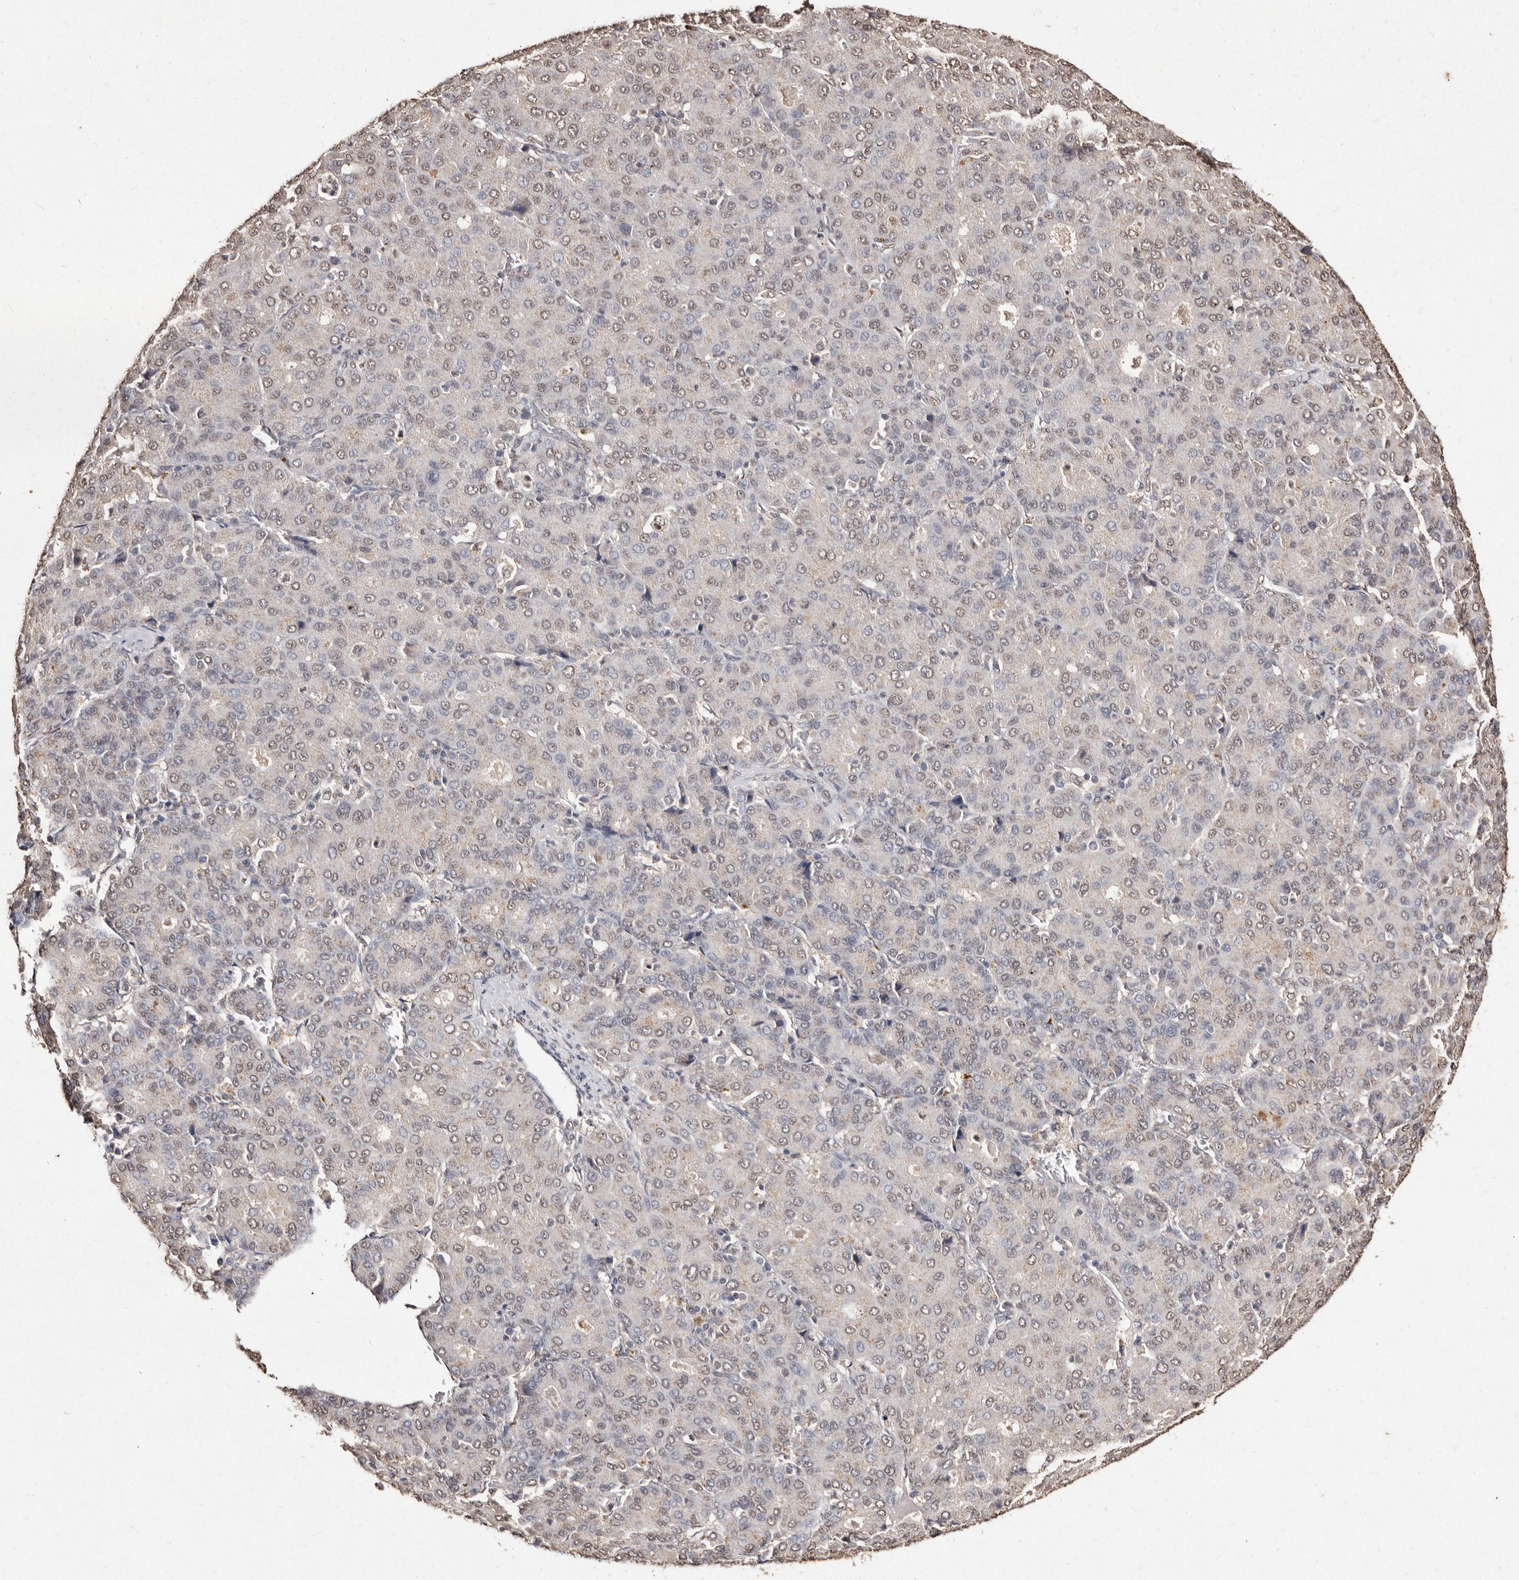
{"staining": {"intensity": "weak", "quantity": ">75%", "location": "nuclear"}, "tissue": "liver cancer", "cell_type": "Tumor cells", "image_type": "cancer", "snomed": [{"axis": "morphology", "description": "Carcinoma, Hepatocellular, NOS"}, {"axis": "topography", "description": "Liver"}], "caption": "Hepatocellular carcinoma (liver) was stained to show a protein in brown. There is low levels of weak nuclear staining in approximately >75% of tumor cells. (DAB (3,3'-diaminobenzidine) = brown stain, brightfield microscopy at high magnification).", "gene": "ERBB4", "patient": {"sex": "male", "age": 65}}